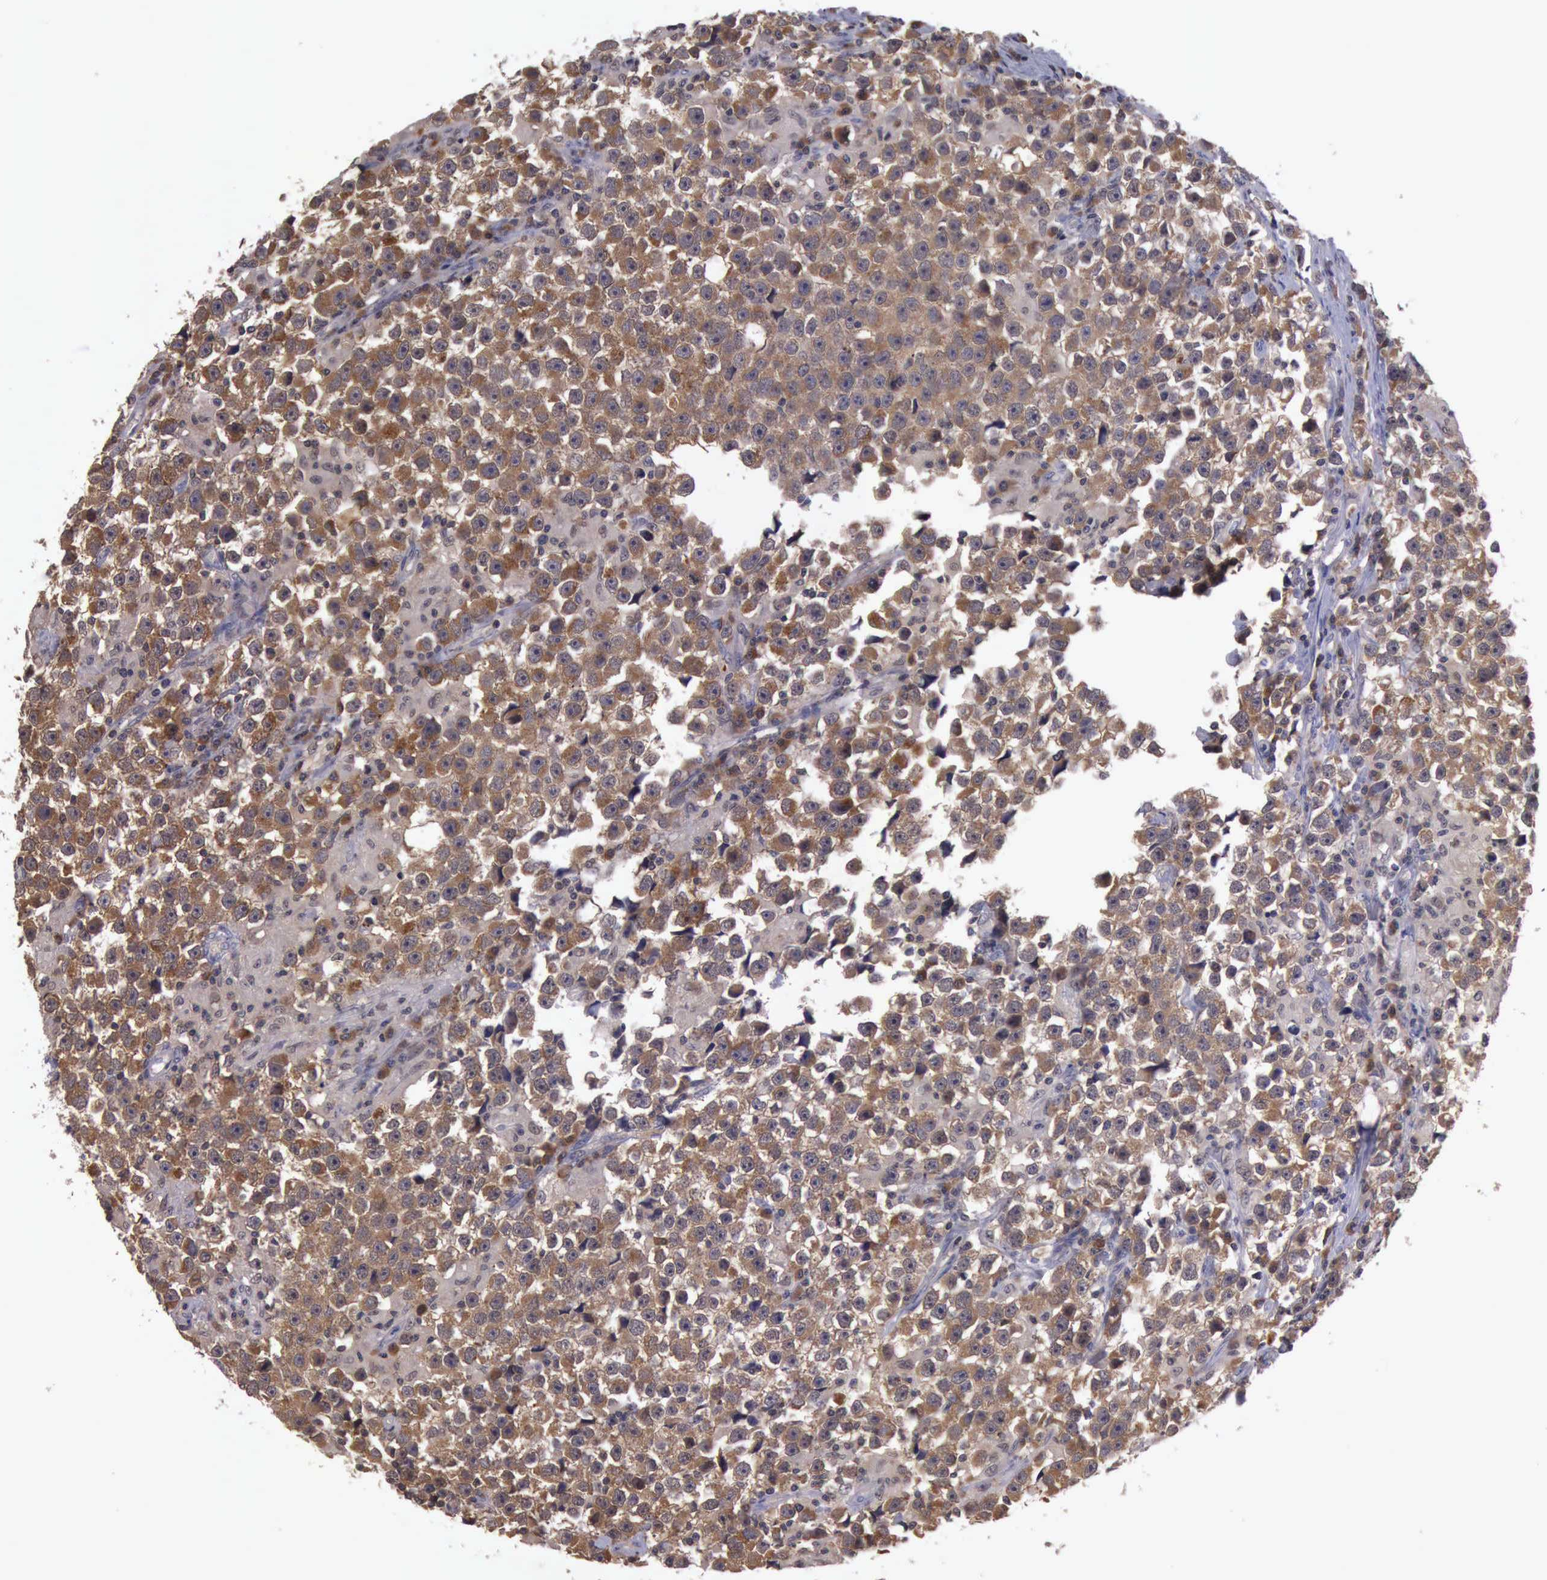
{"staining": {"intensity": "moderate", "quantity": ">75%", "location": "cytoplasmic/membranous"}, "tissue": "testis cancer", "cell_type": "Tumor cells", "image_type": "cancer", "snomed": [{"axis": "morphology", "description": "Seminoma, NOS"}, {"axis": "topography", "description": "Testis"}], "caption": "Immunohistochemistry of testis seminoma exhibits medium levels of moderate cytoplasmic/membranous positivity in about >75% of tumor cells.", "gene": "RAB39B", "patient": {"sex": "male", "age": 33}}